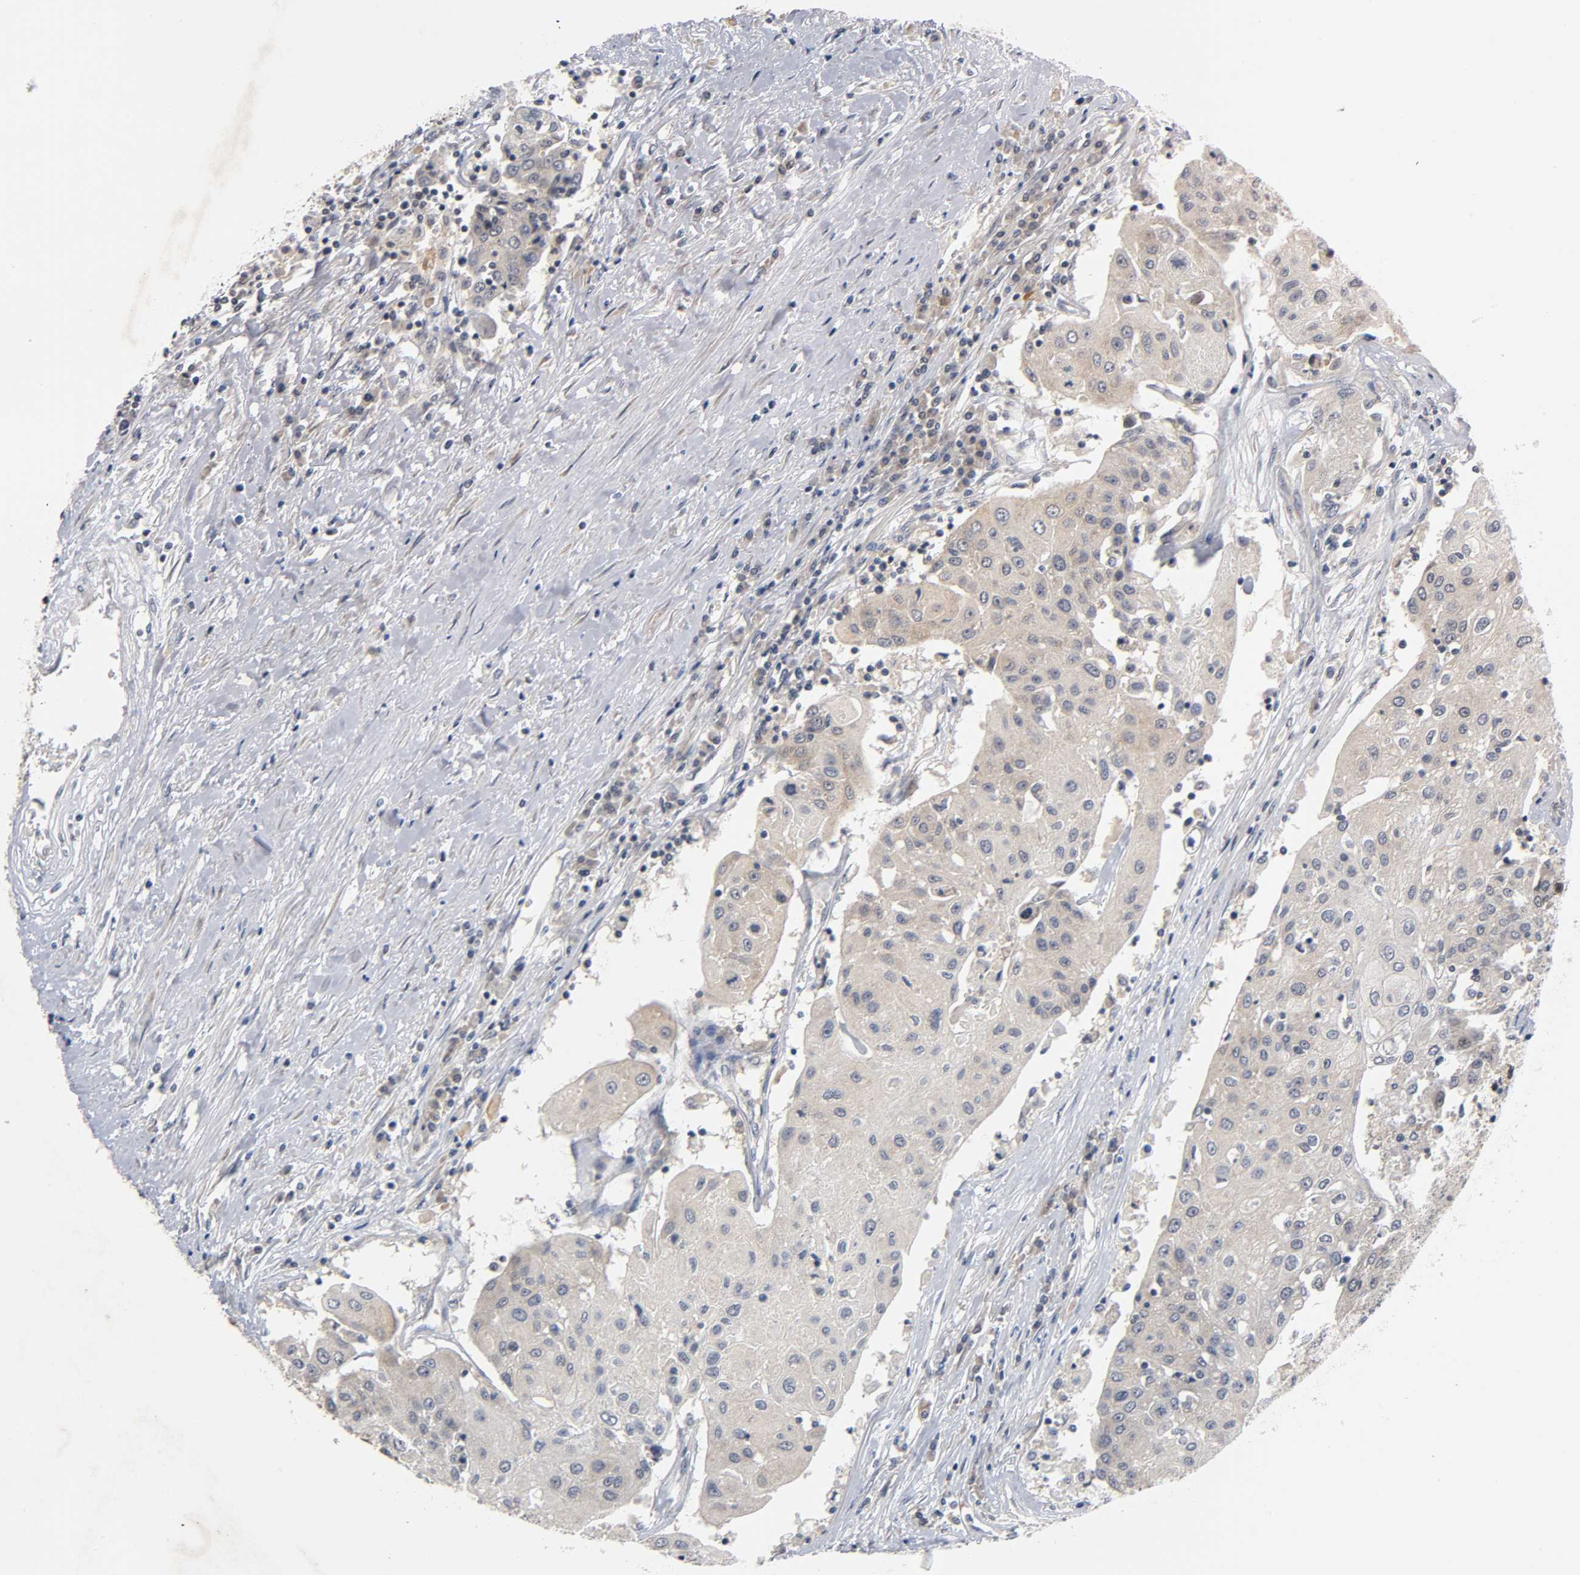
{"staining": {"intensity": "weak", "quantity": ">75%", "location": "cytoplasmic/membranous"}, "tissue": "urothelial cancer", "cell_type": "Tumor cells", "image_type": "cancer", "snomed": [{"axis": "morphology", "description": "Urothelial carcinoma, High grade"}, {"axis": "topography", "description": "Urinary bladder"}], "caption": "Tumor cells reveal low levels of weak cytoplasmic/membranous positivity in about >75% of cells in human urothelial cancer.", "gene": "MAPK8", "patient": {"sex": "female", "age": 85}}